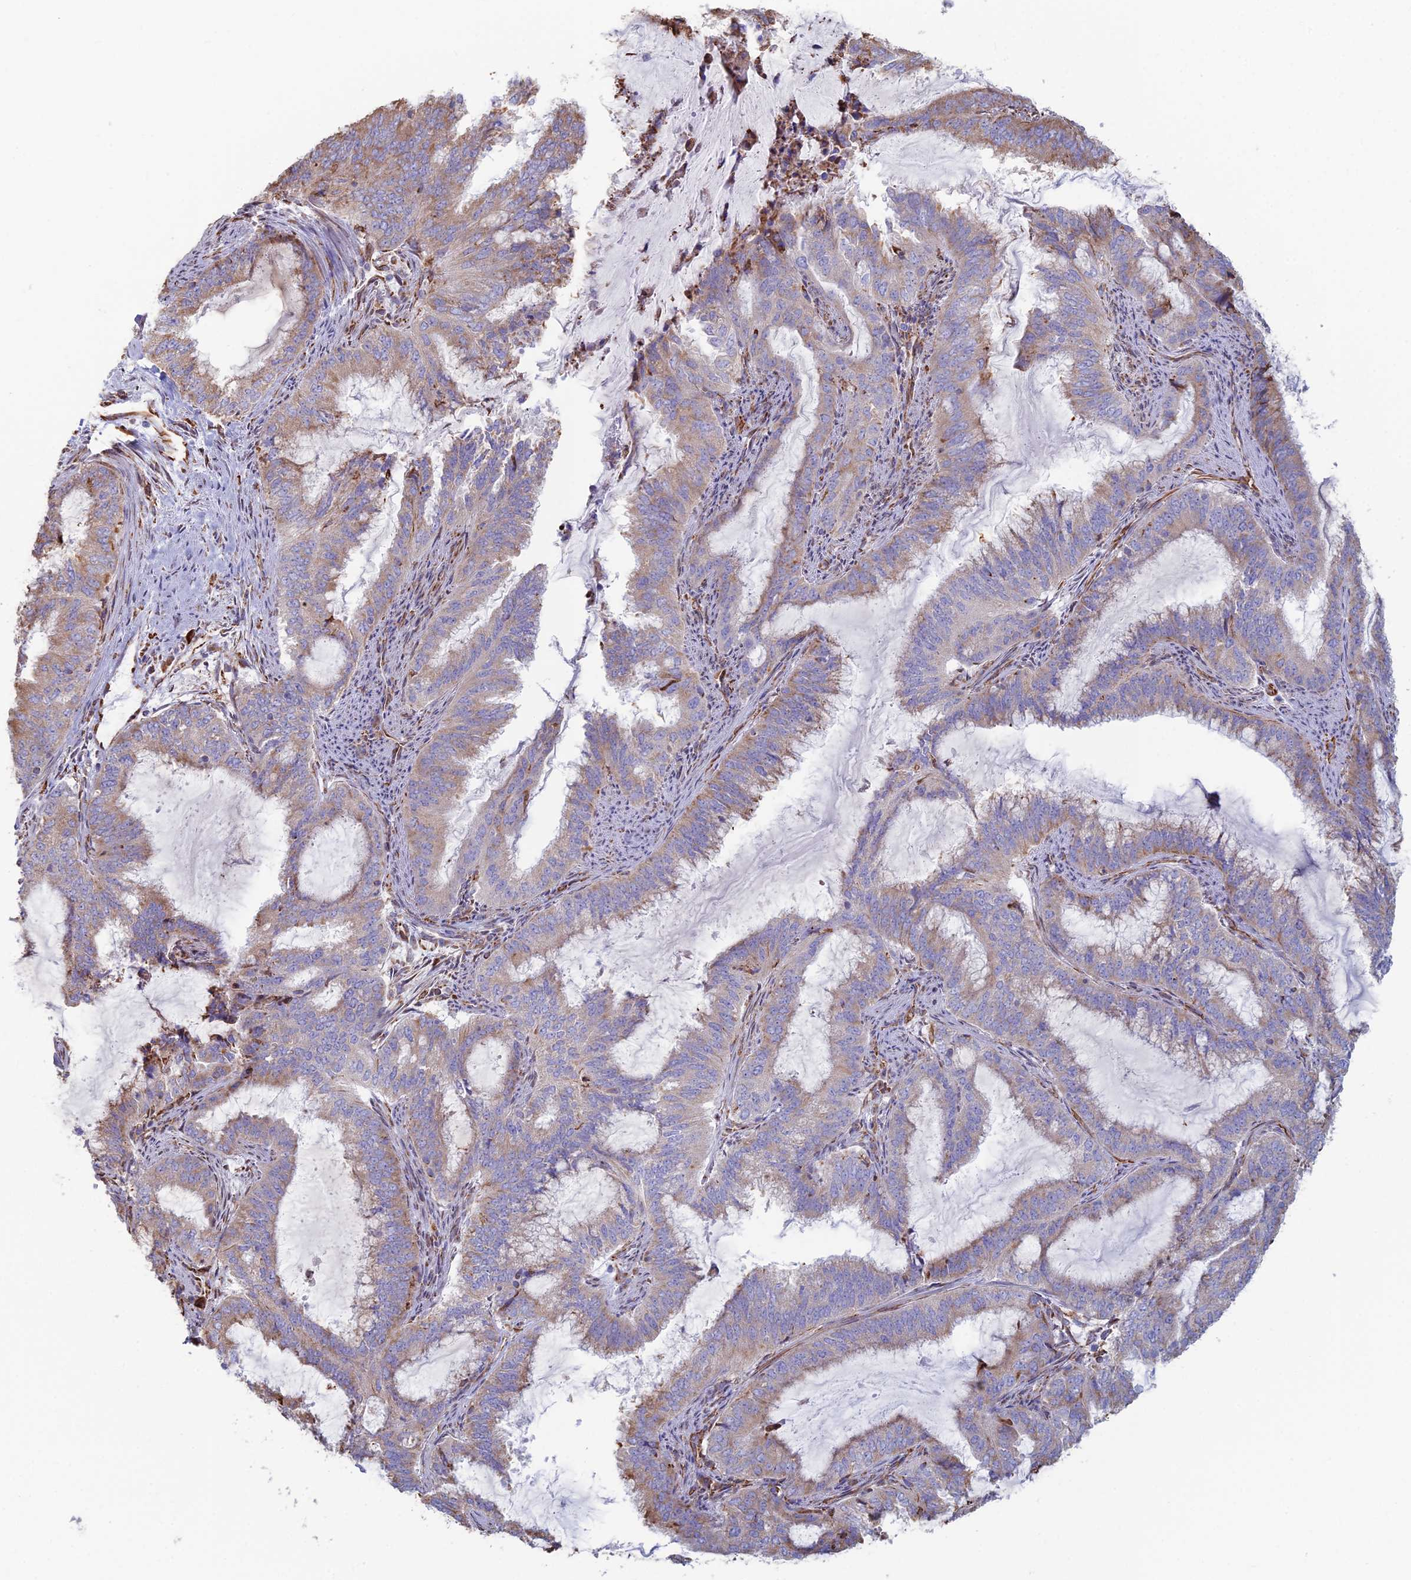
{"staining": {"intensity": "moderate", "quantity": "<25%", "location": "cytoplasmic/membranous"}, "tissue": "endometrial cancer", "cell_type": "Tumor cells", "image_type": "cancer", "snomed": [{"axis": "morphology", "description": "Adenocarcinoma, NOS"}, {"axis": "topography", "description": "Endometrium"}], "caption": "High-power microscopy captured an immunohistochemistry (IHC) photomicrograph of adenocarcinoma (endometrial), revealing moderate cytoplasmic/membranous staining in about <25% of tumor cells.", "gene": "CLVS2", "patient": {"sex": "female", "age": 51}}